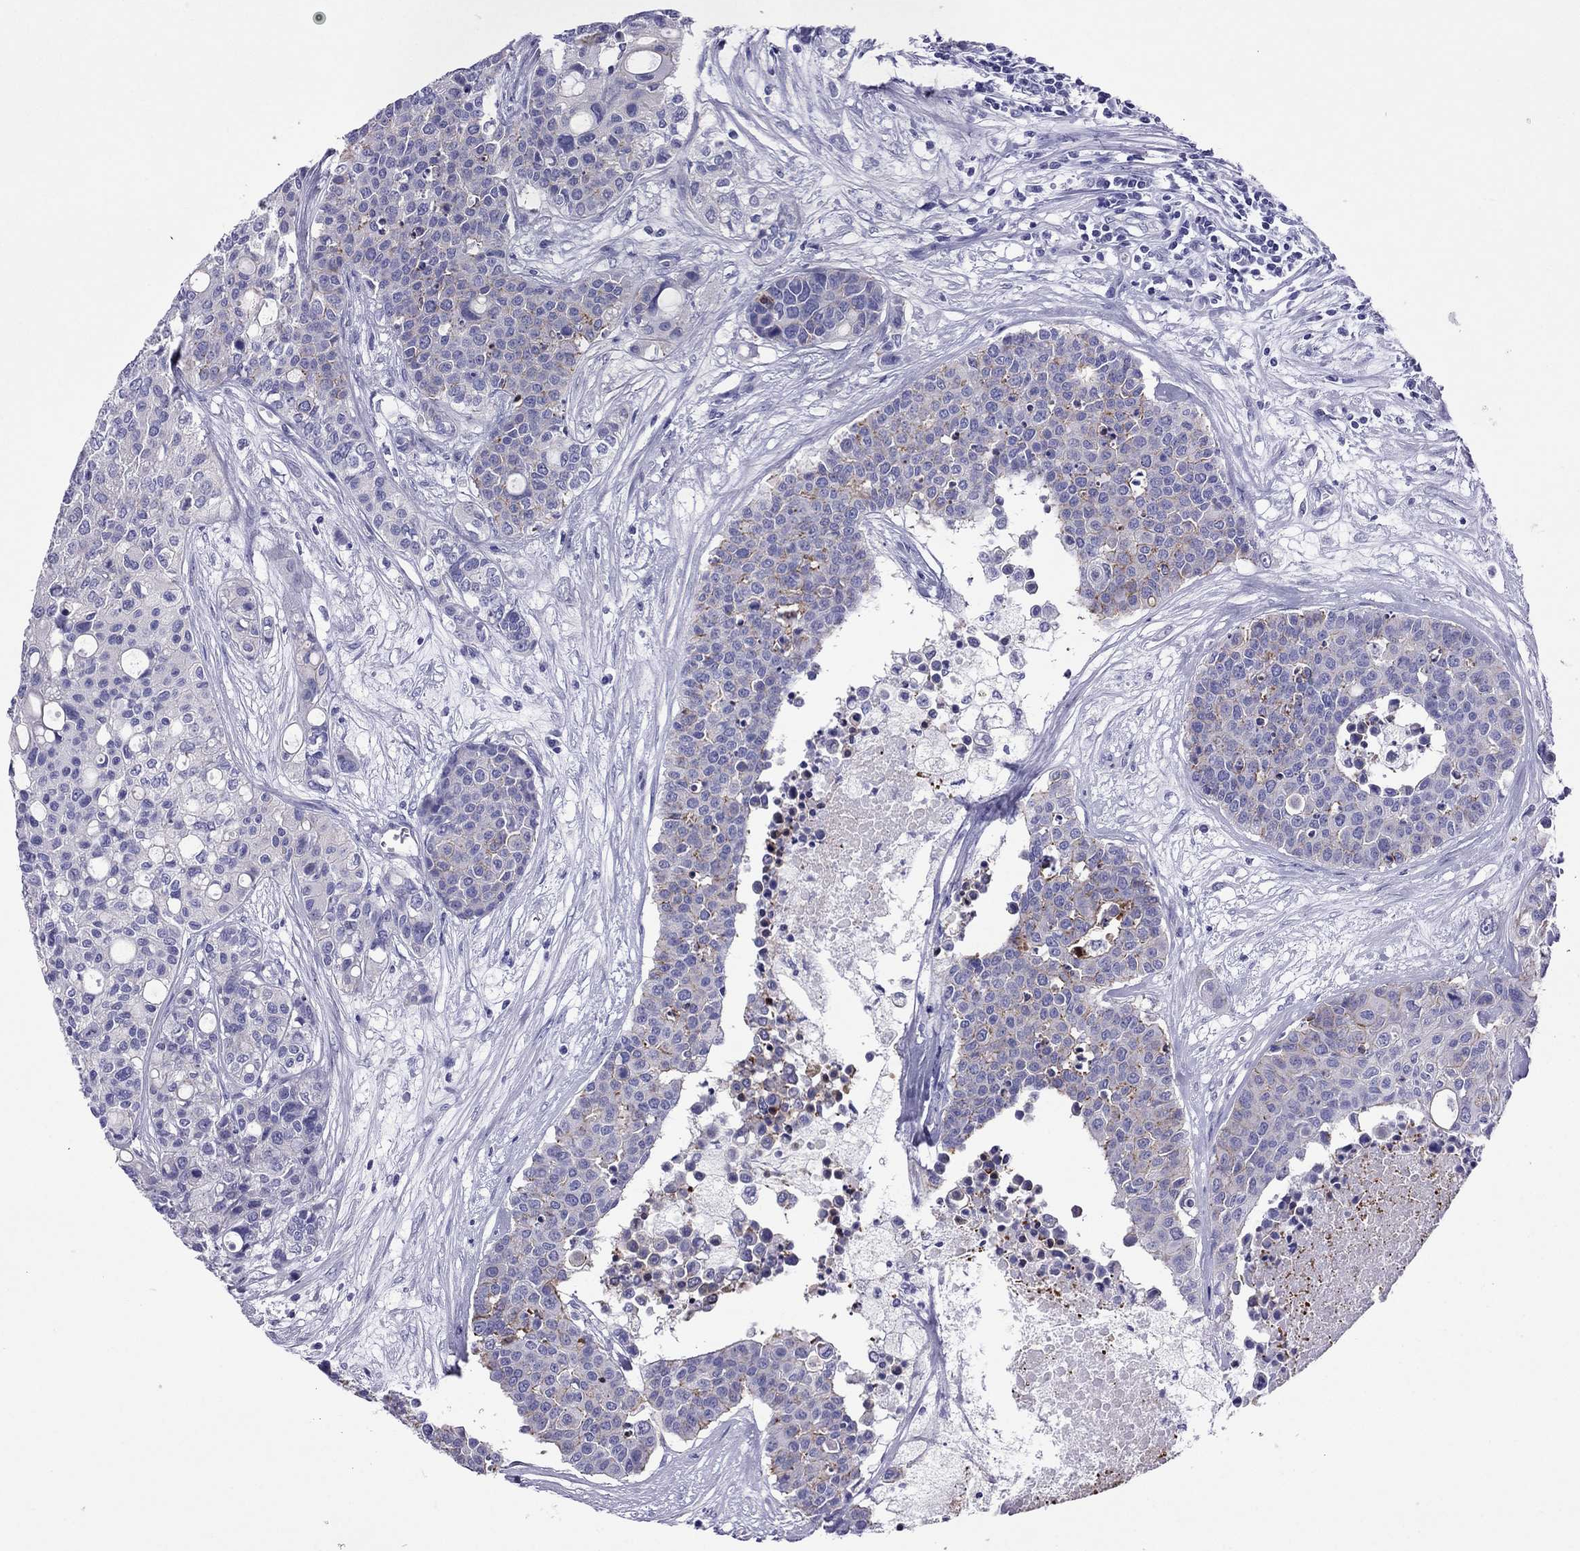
{"staining": {"intensity": "weak", "quantity": "<25%", "location": "cytoplasmic/membranous"}, "tissue": "carcinoid", "cell_type": "Tumor cells", "image_type": "cancer", "snomed": [{"axis": "morphology", "description": "Carcinoid, malignant, NOS"}, {"axis": "topography", "description": "Colon"}], "caption": "Tumor cells show no significant staining in carcinoid.", "gene": "MYL11", "patient": {"sex": "male", "age": 81}}